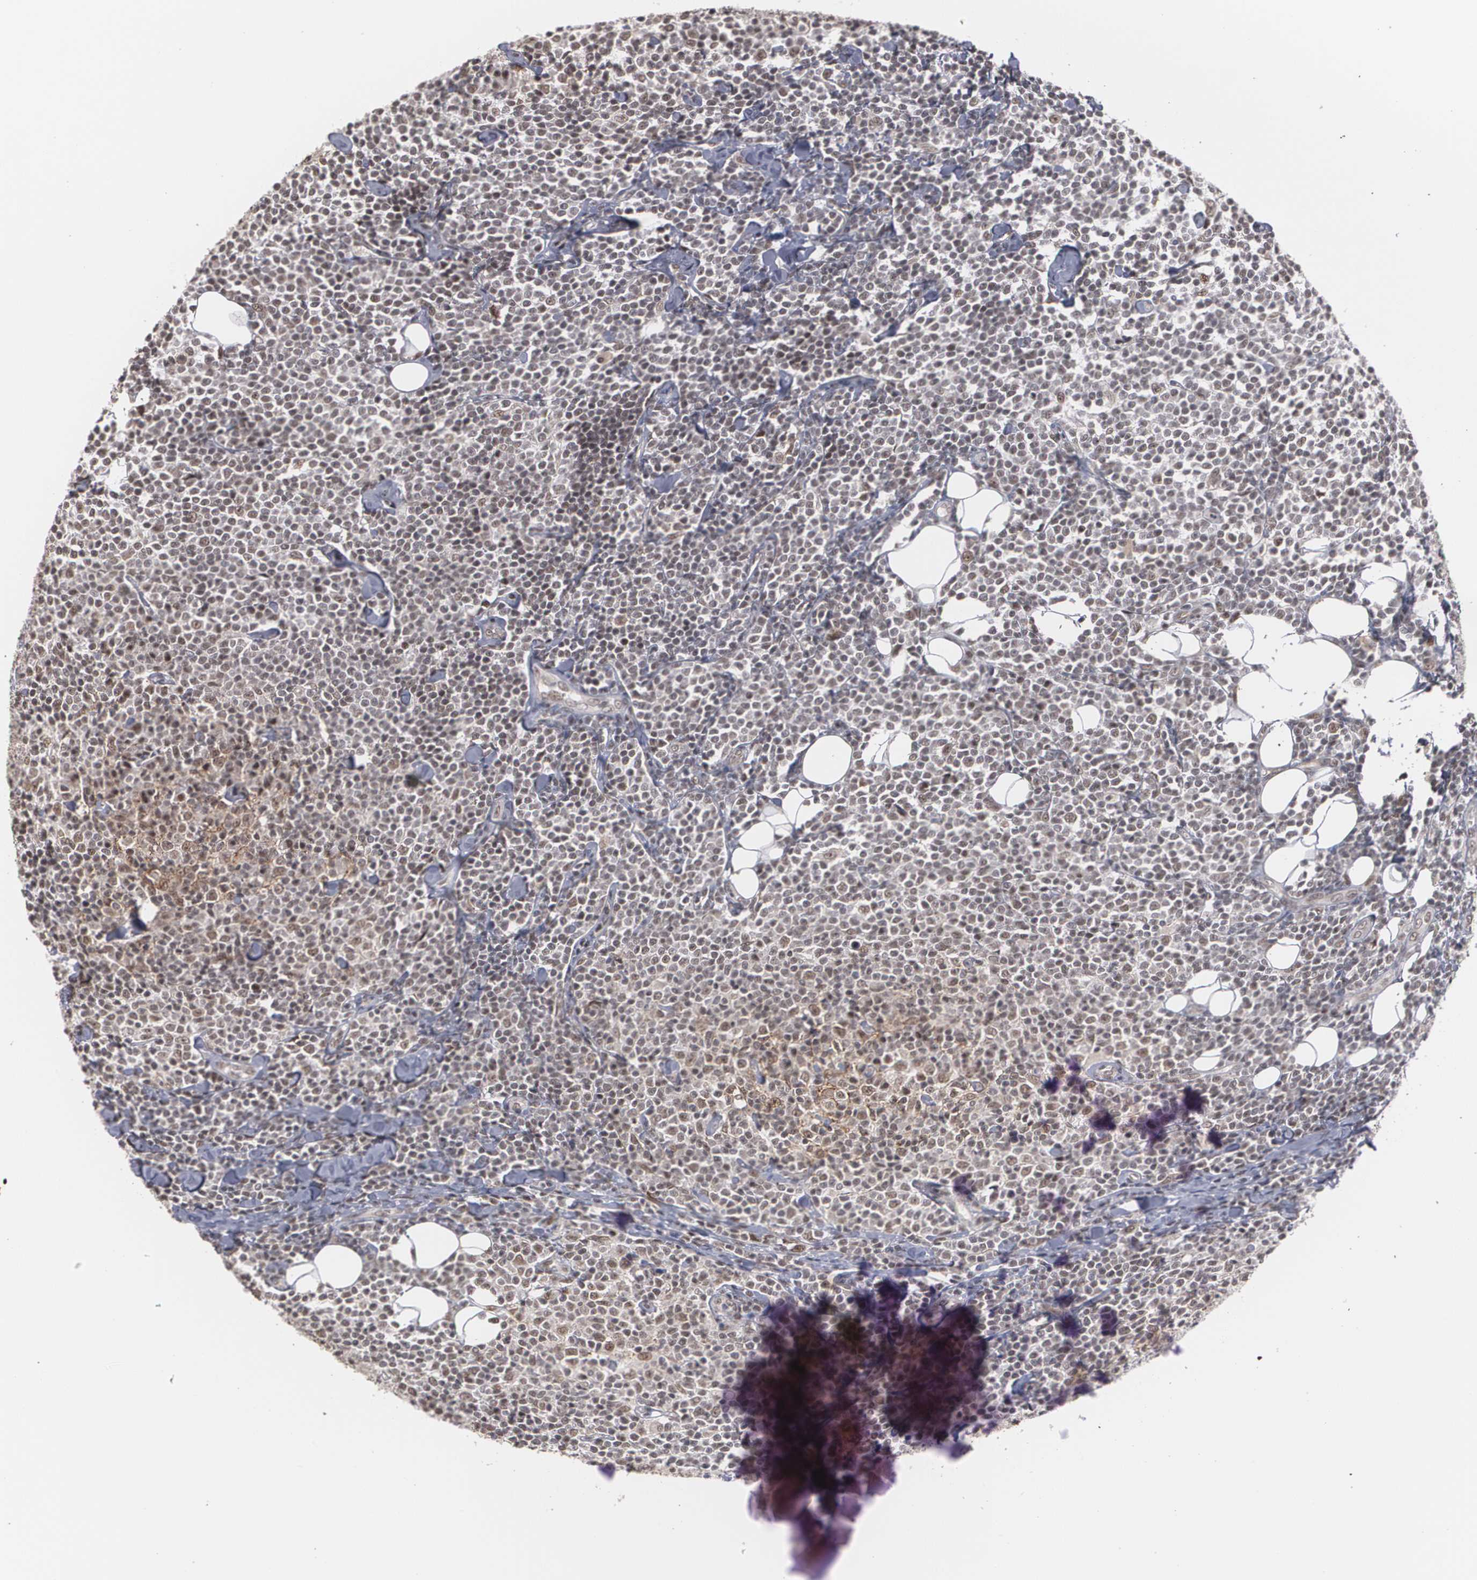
{"staining": {"intensity": "weak", "quantity": ">75%", "location": "nuclear"}, "tissue": "lymphoma", "cell_type": "Tumor cells", "image_type": "cancer", "snomed": [{"axis": "morphology", "description": "Malignant lymphoma, non-Hodgkin's type, Low grade"}, {"axis": "topography", "description": "Soft tissue"}], "caption": "There is low levels of weak nuclear expression in tumor cells of malignant lymphoma, non-Hodgkin's type (low-grade), as demonstrated by immunohistochemical staining (brown color).", "gene": "ZNF75A", "patient": {"sex": "male", "age": 92}}